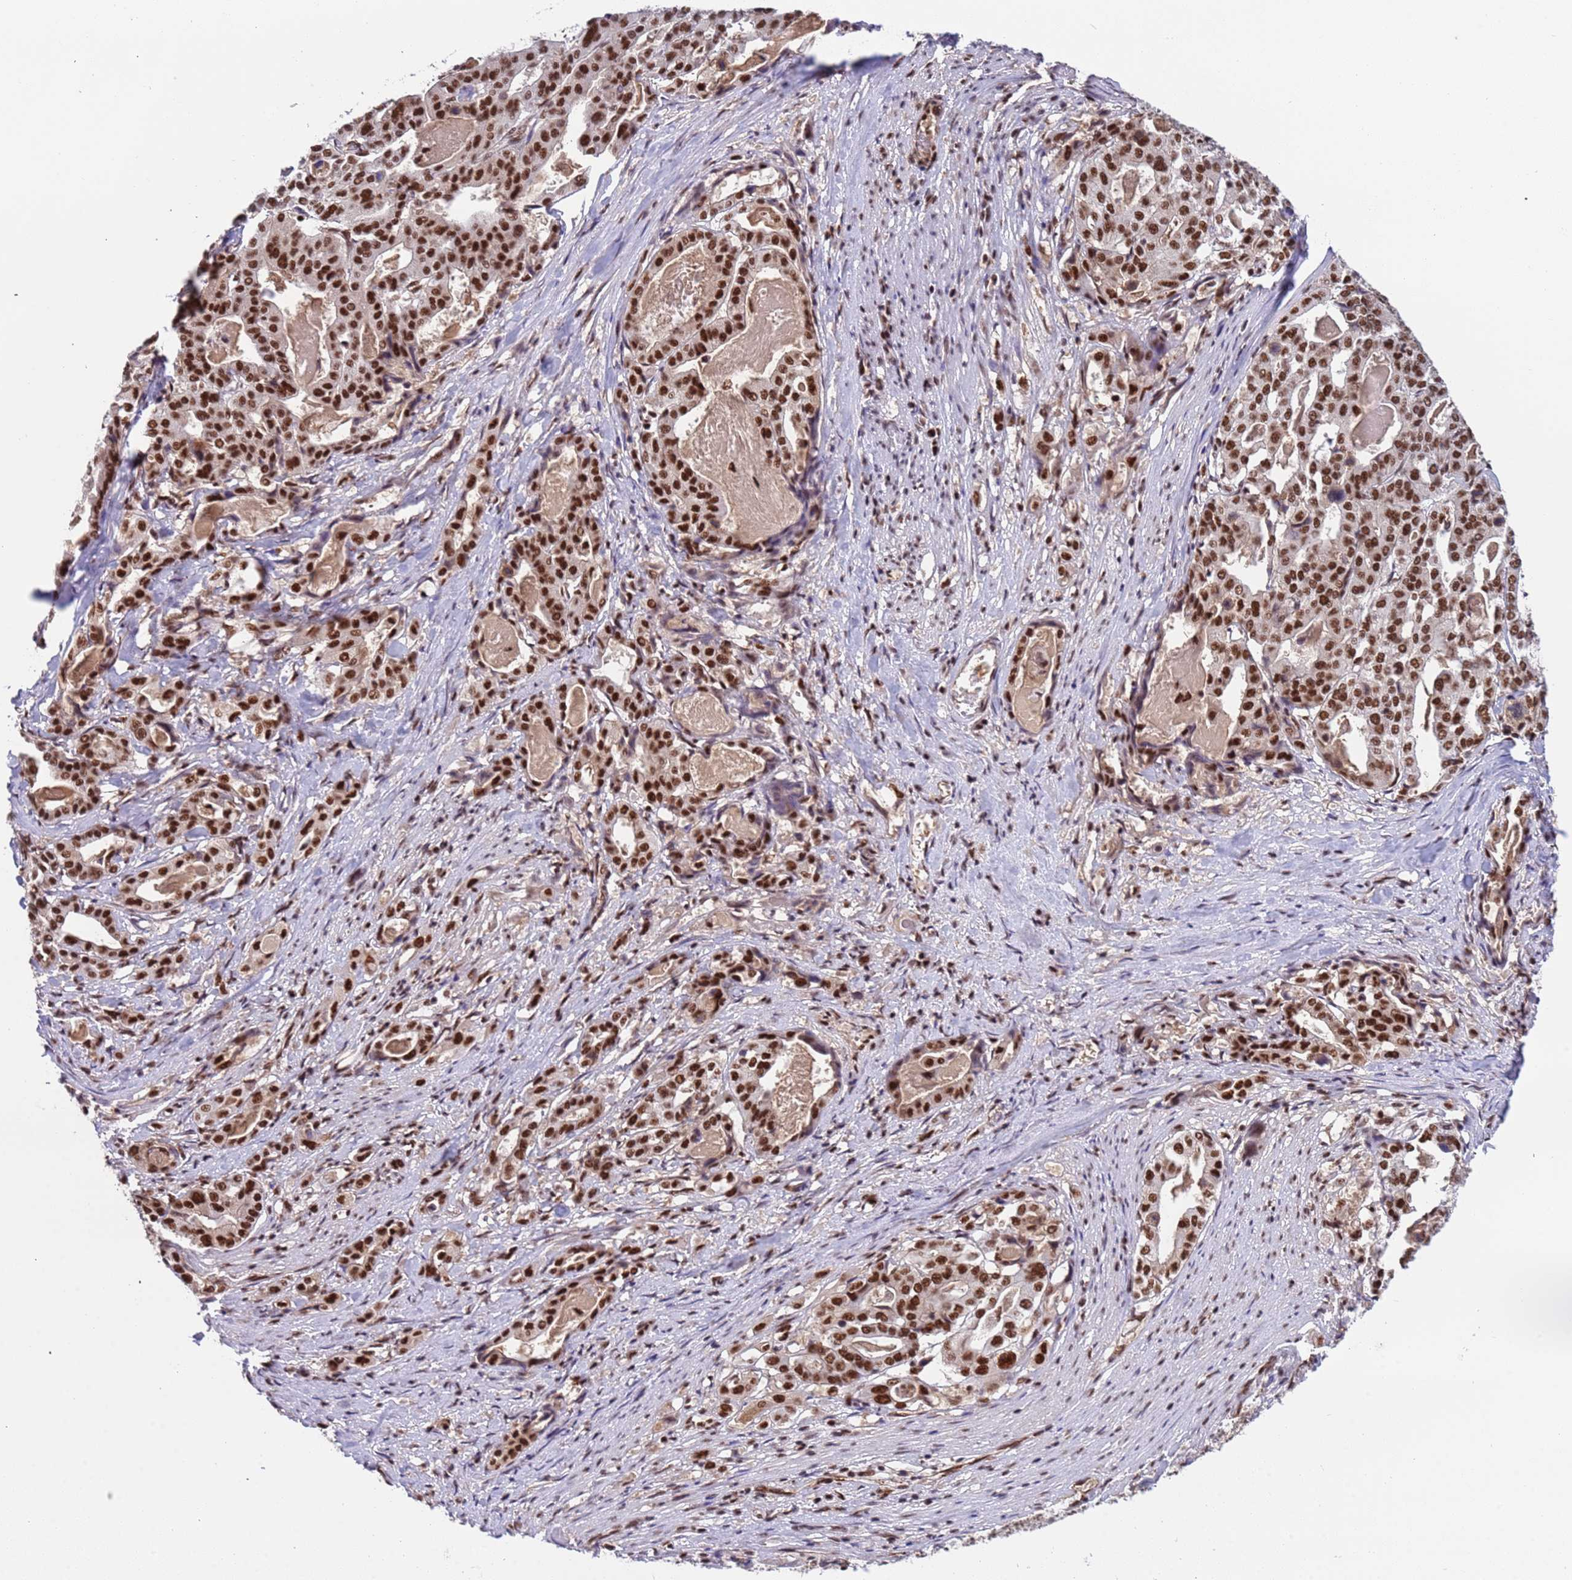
{"staining": {"intensity": "strong", "quantity": ">75%", "location": "nuclear"}, "tissue": "stomach cancer", "cell_type": "Tumor cells", "image_type": "cancer", "snomed": [{"axis": "morphology", "description": "Adenocarcinoma, NOS"}, {"axis": "topography", "description": "Stomach"}], "caption": "Immunohistochemistry of human stomach cancer (adenocarcinoma) displays high levels of strong nuclear expression in approximately >75% of tumor cells.", "gene": "SRRT", "patient": {"sex": "male", "age": 48}}